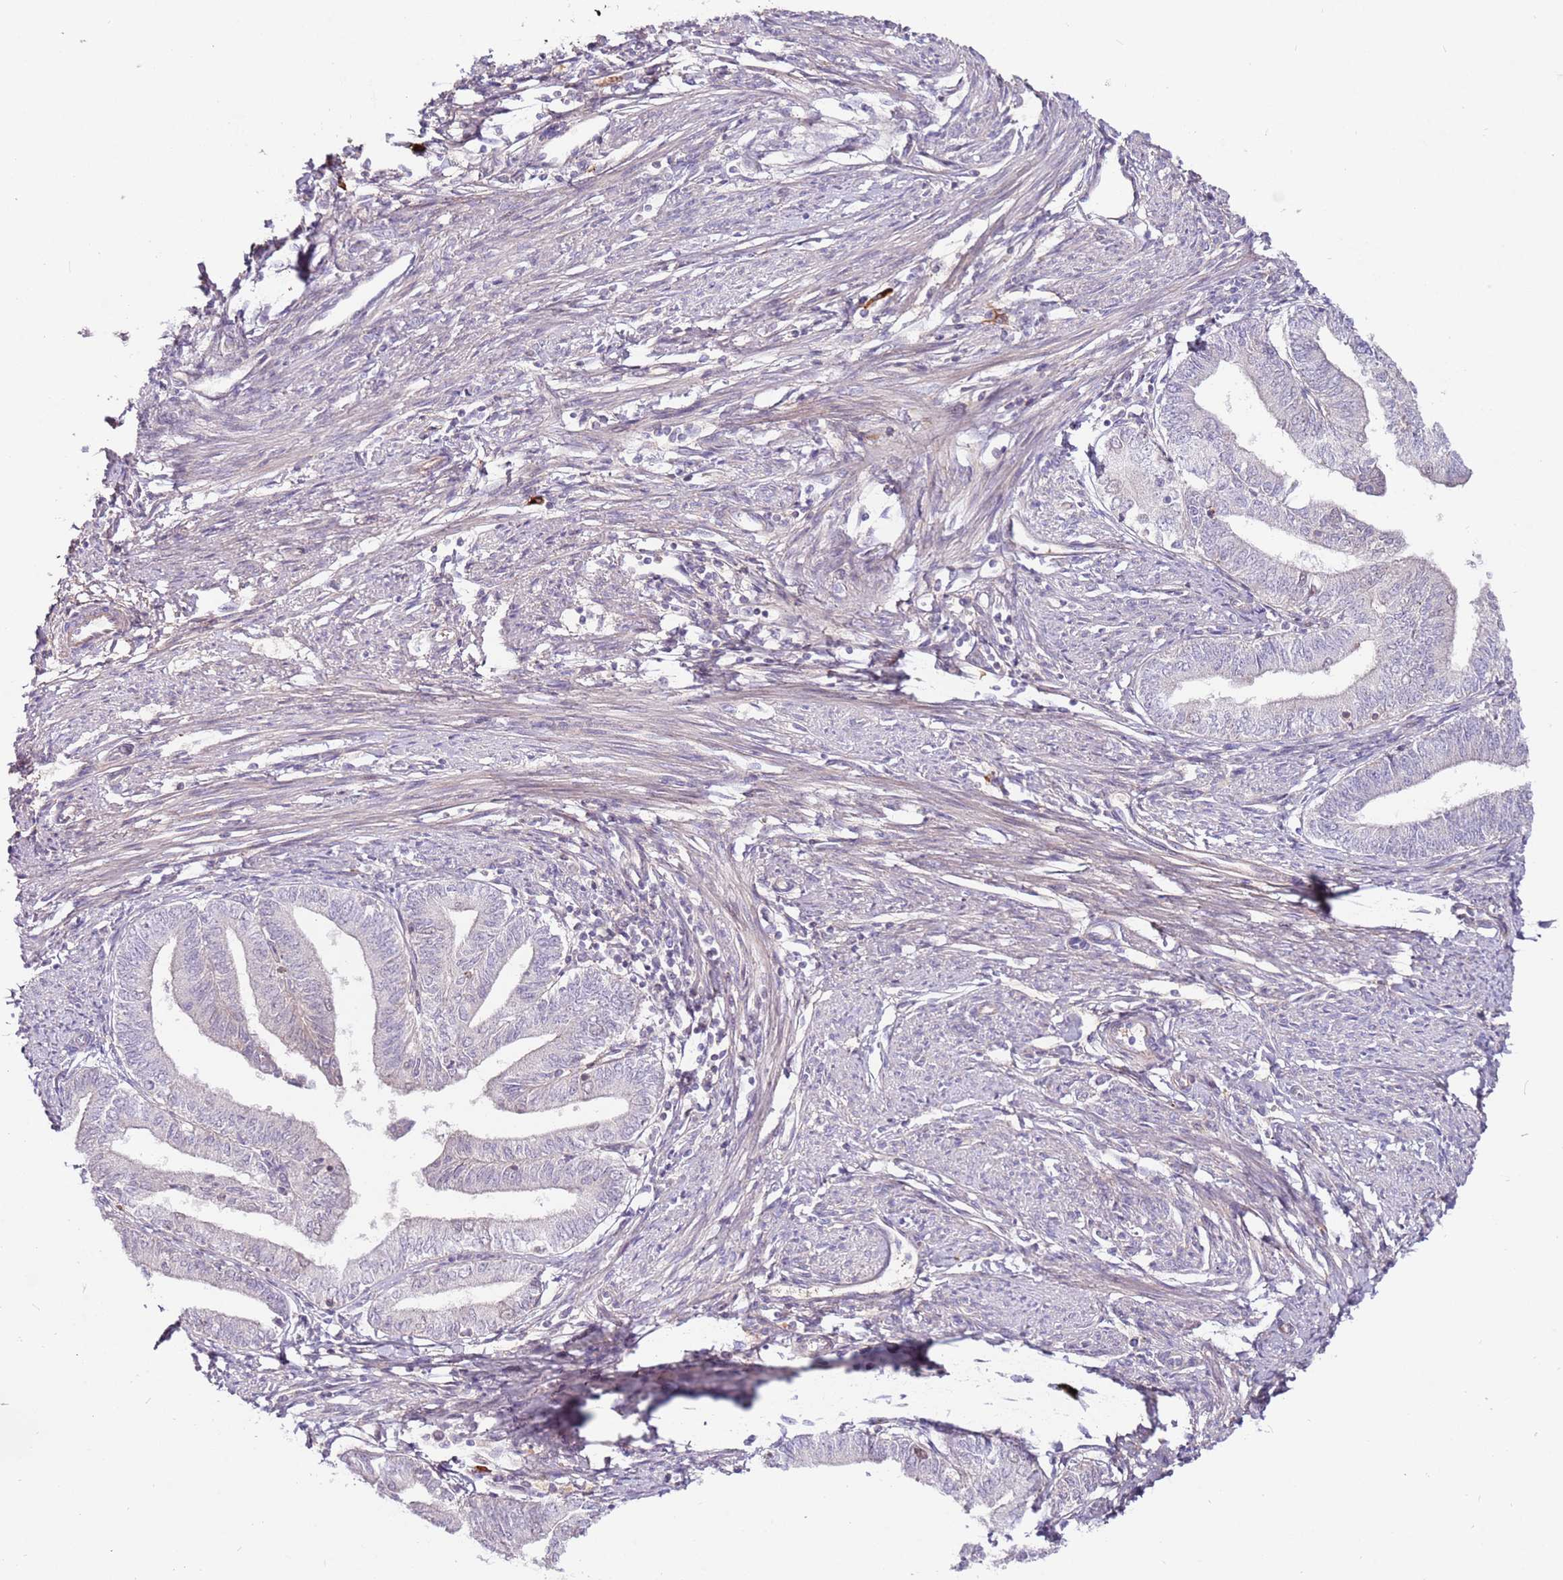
{"staining": {"intensity": "negative", "quantity": "none", "location": "none"}, "tissue": "endometrial cancer", "cell_type": "Tumor cells", "image_type": "cancer", "snomed": [{"axis": "morphology", "description": "Adenocarcinoma, NOS"}, {"axis": "topography", "description": "Endometrium"}], "caption": "DAB (3,3'-diaminobenzidine) immunohistochemical staining of human endometrial cancer (adenocarcinoma) reveals no significant expression in tumor cells.", "gene": "MTG2", "patient": {"sex": "female", "age": 66}}